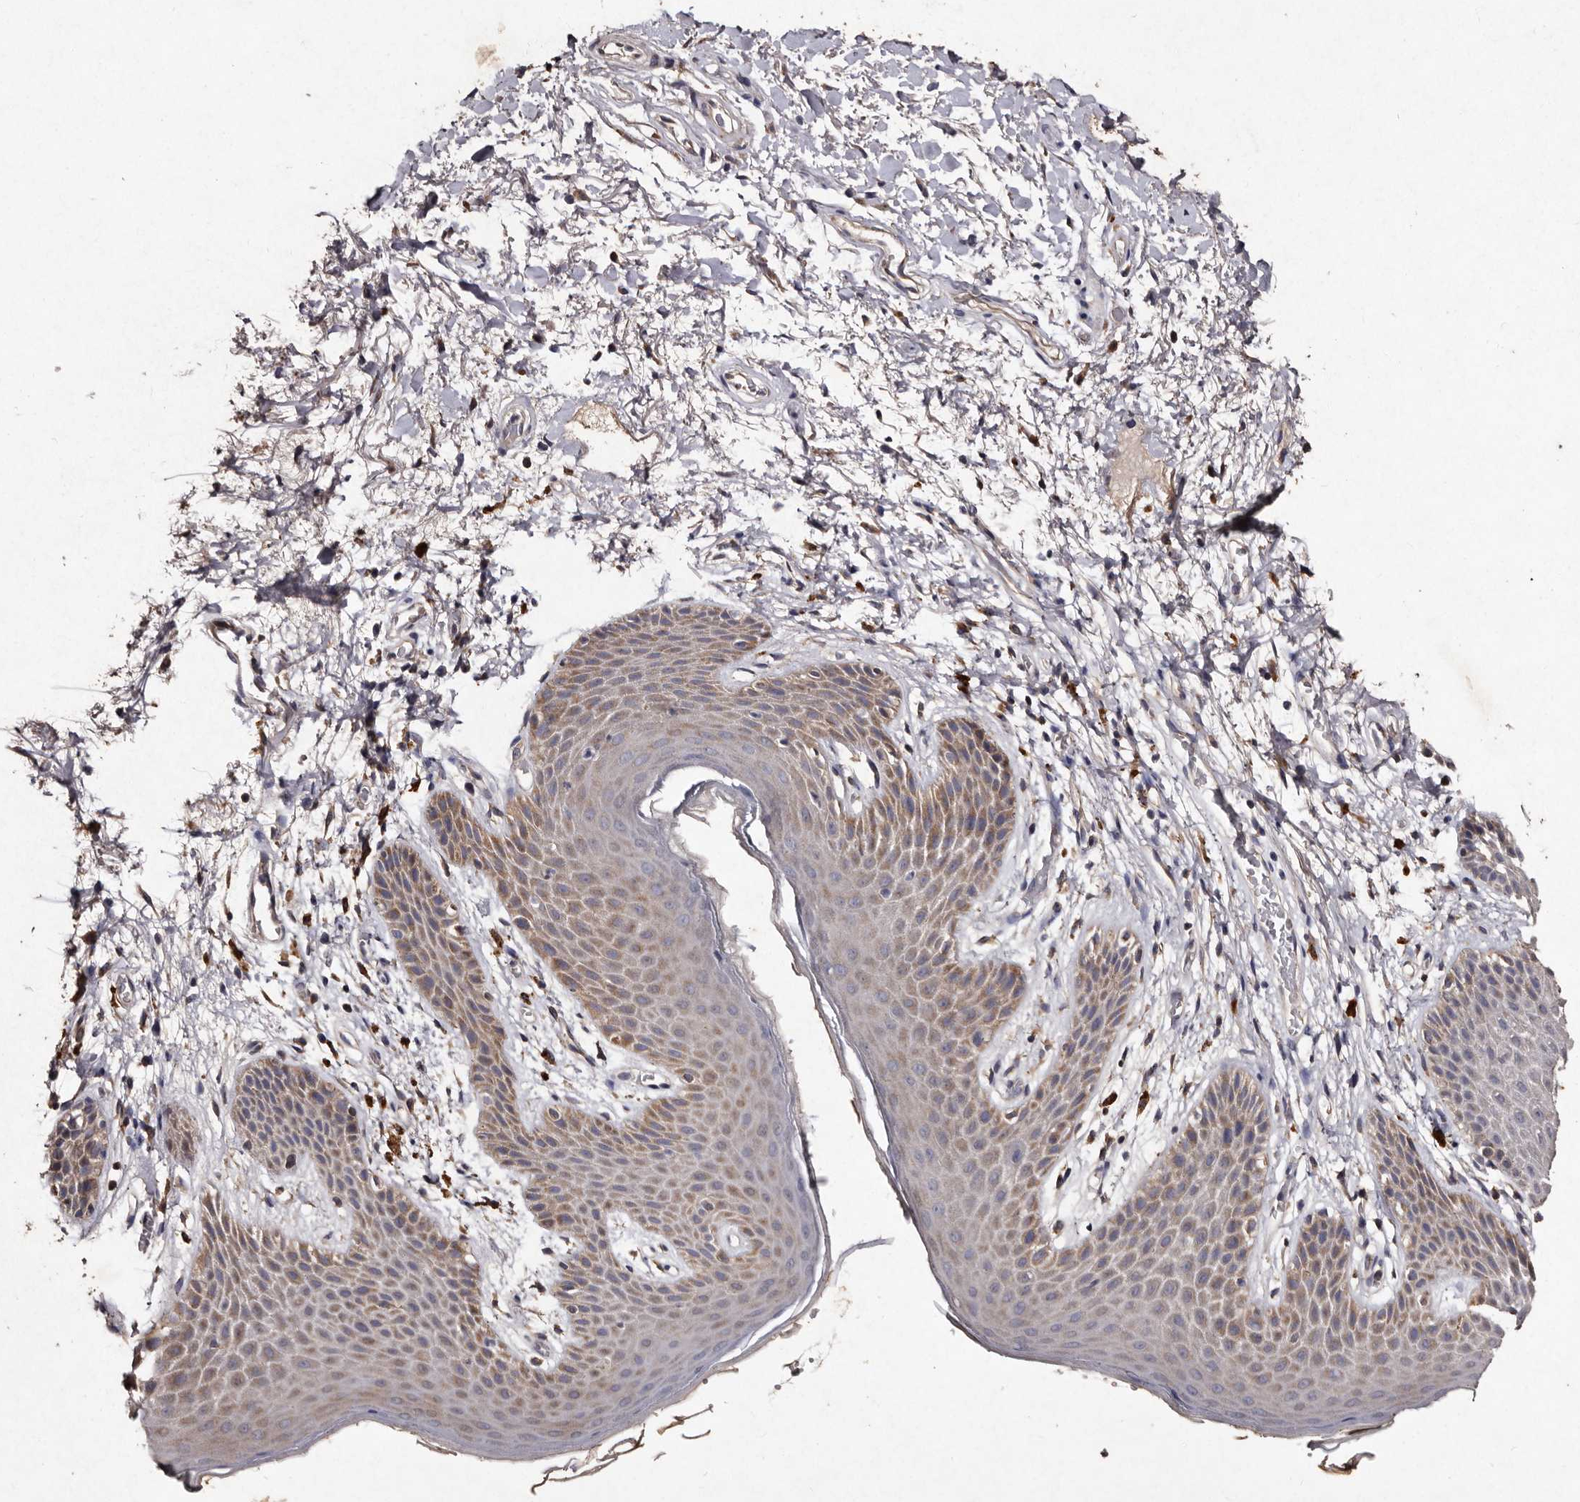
{"staining": {"intensity": "moderate", "quantity": "25%-75%", "location": "cytoplasmic/membranous"}, "tissue": "skin", "cell_type": "Epidermal cells", "image_type": "normal", "snomed": [{"axis": "morphology", "description": "Normal tissue, NOS"}, {"axis": "topography", "description": "Anal"}], "caption": "Immunohistochemical staining of benign human skin displays 25%-75% levels of moderate cytoplasmic/membranous protein positivity in approximately 25%-75% of epidermal cells. (IHC, brightfield microscopy, high magnification).", "gene": "TFB1M", "patient": {"sex": "male", "age": 74}}